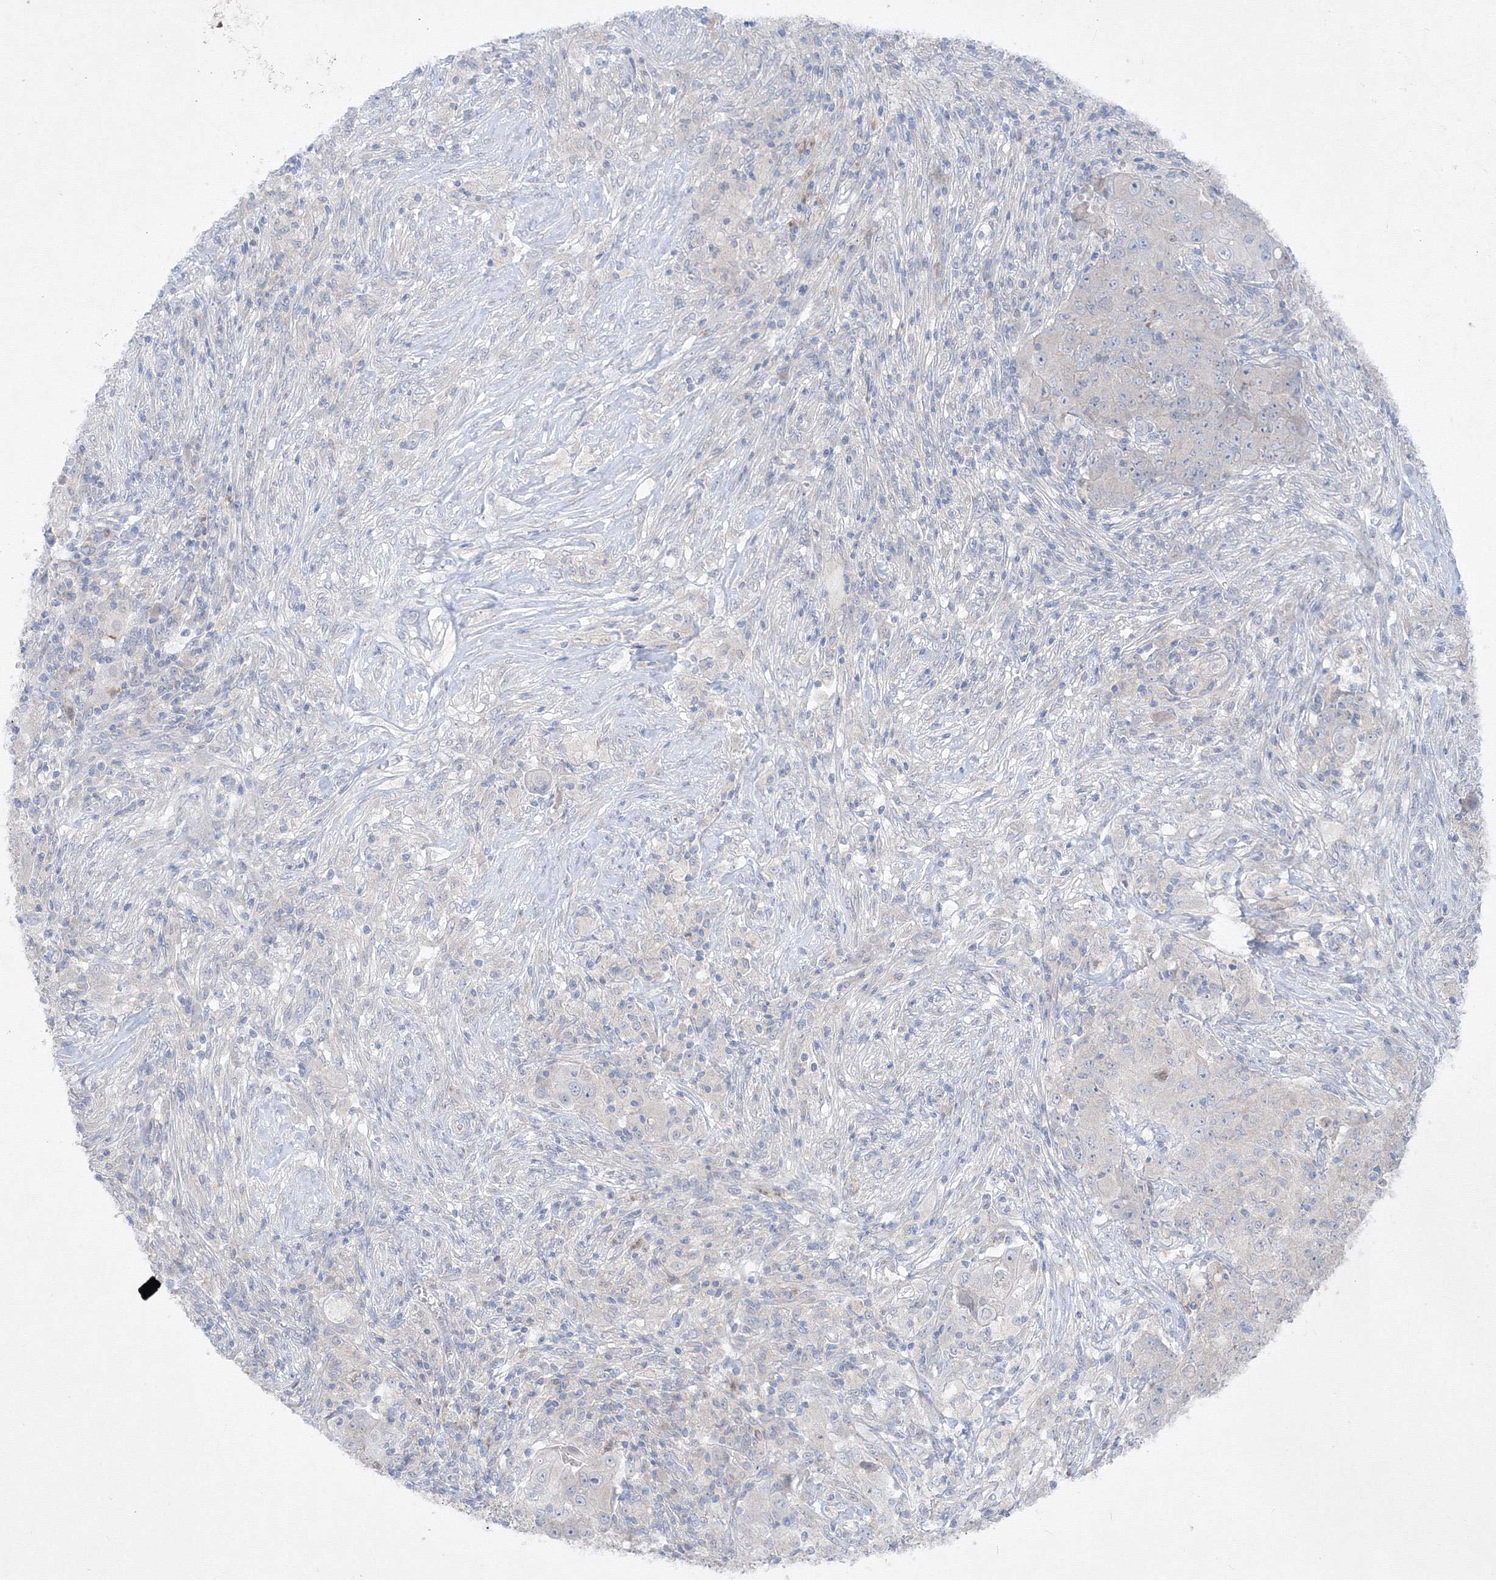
{"staining": {"intensity": "negative", "quantity": "none", "location": "none"}, "tissue": "ovarian cancer", "cell_type": "Tumor cells", "image_type": "cancer", "snomed": [{"axis": "morphology", "description": "Carcinoma, endometroid"}, {"axis": "topography", "description": "Ovary"}], "caption": "Protein analysis of ovarian endometroid carcinoma shows no significant staining in tumor cells. (DAB immunohistochemistry visualized using brightfield microscopy, high magnification).", "gene": "FBXL8", "patient": {"sex": "female", "age": 42}}